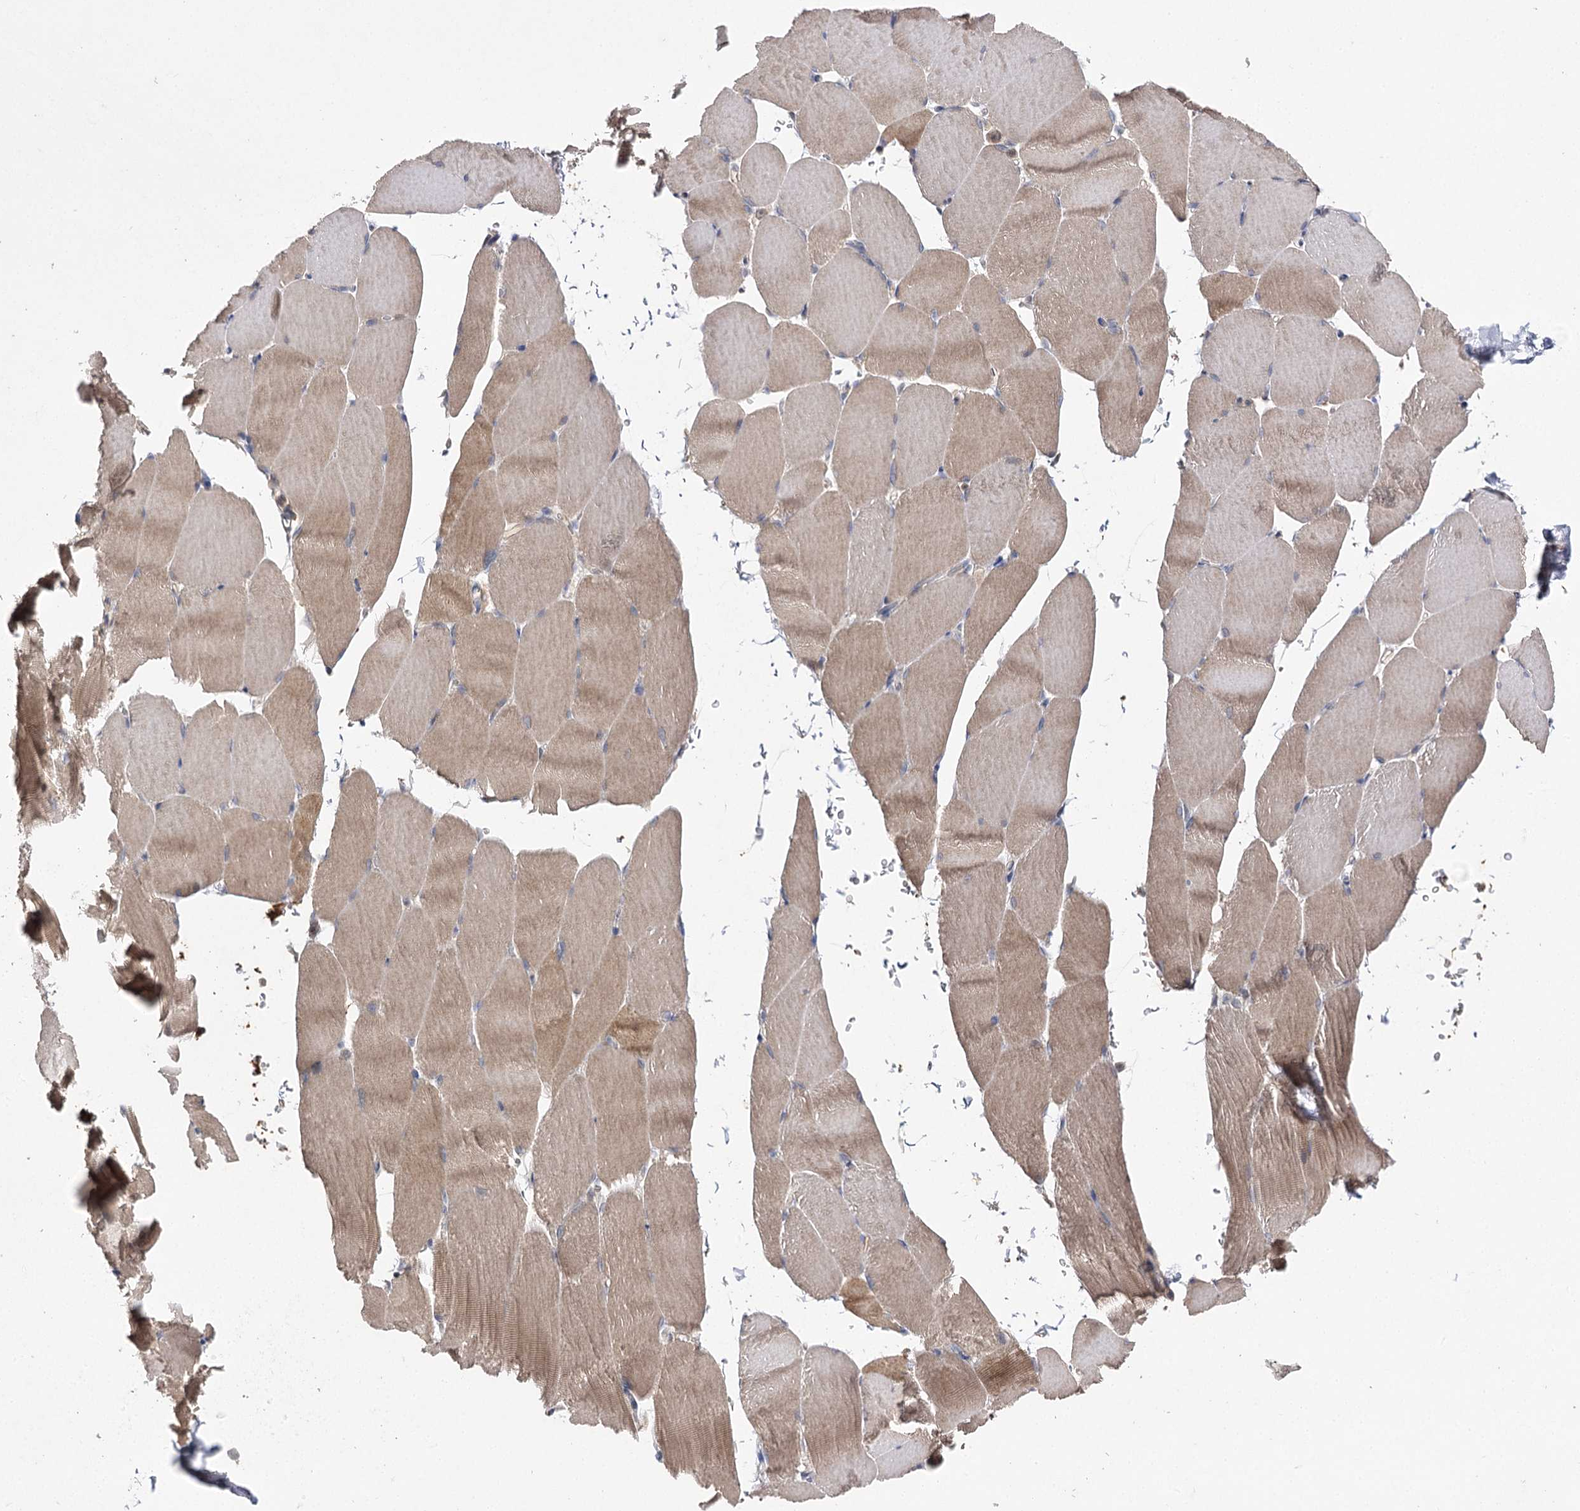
{"staining": {"intensity": "weak", "quantity": ">75%", "location": "cytoplasmic/membranous"}, "tissue": "skeletal muscle", "cell_type": "Myocytes", "image_type": "normal", "snomed": [{"axis": "morphology", "description": "Normal tissue, NOS"}, {"axis": "topography", "description": "Skeletal muscle"}, {"axis": "topography", "description": "Parathyroid gland"}], "caption": "Immunohistochemistry micrograph of normal human skeletal muscle stained for a protein (brown), which displays low levels of weak cytoplasmic/membranous staining in about >75% of myocytes.", "gene": "BCR", "patient": {"sex": "female", "age": 37}}